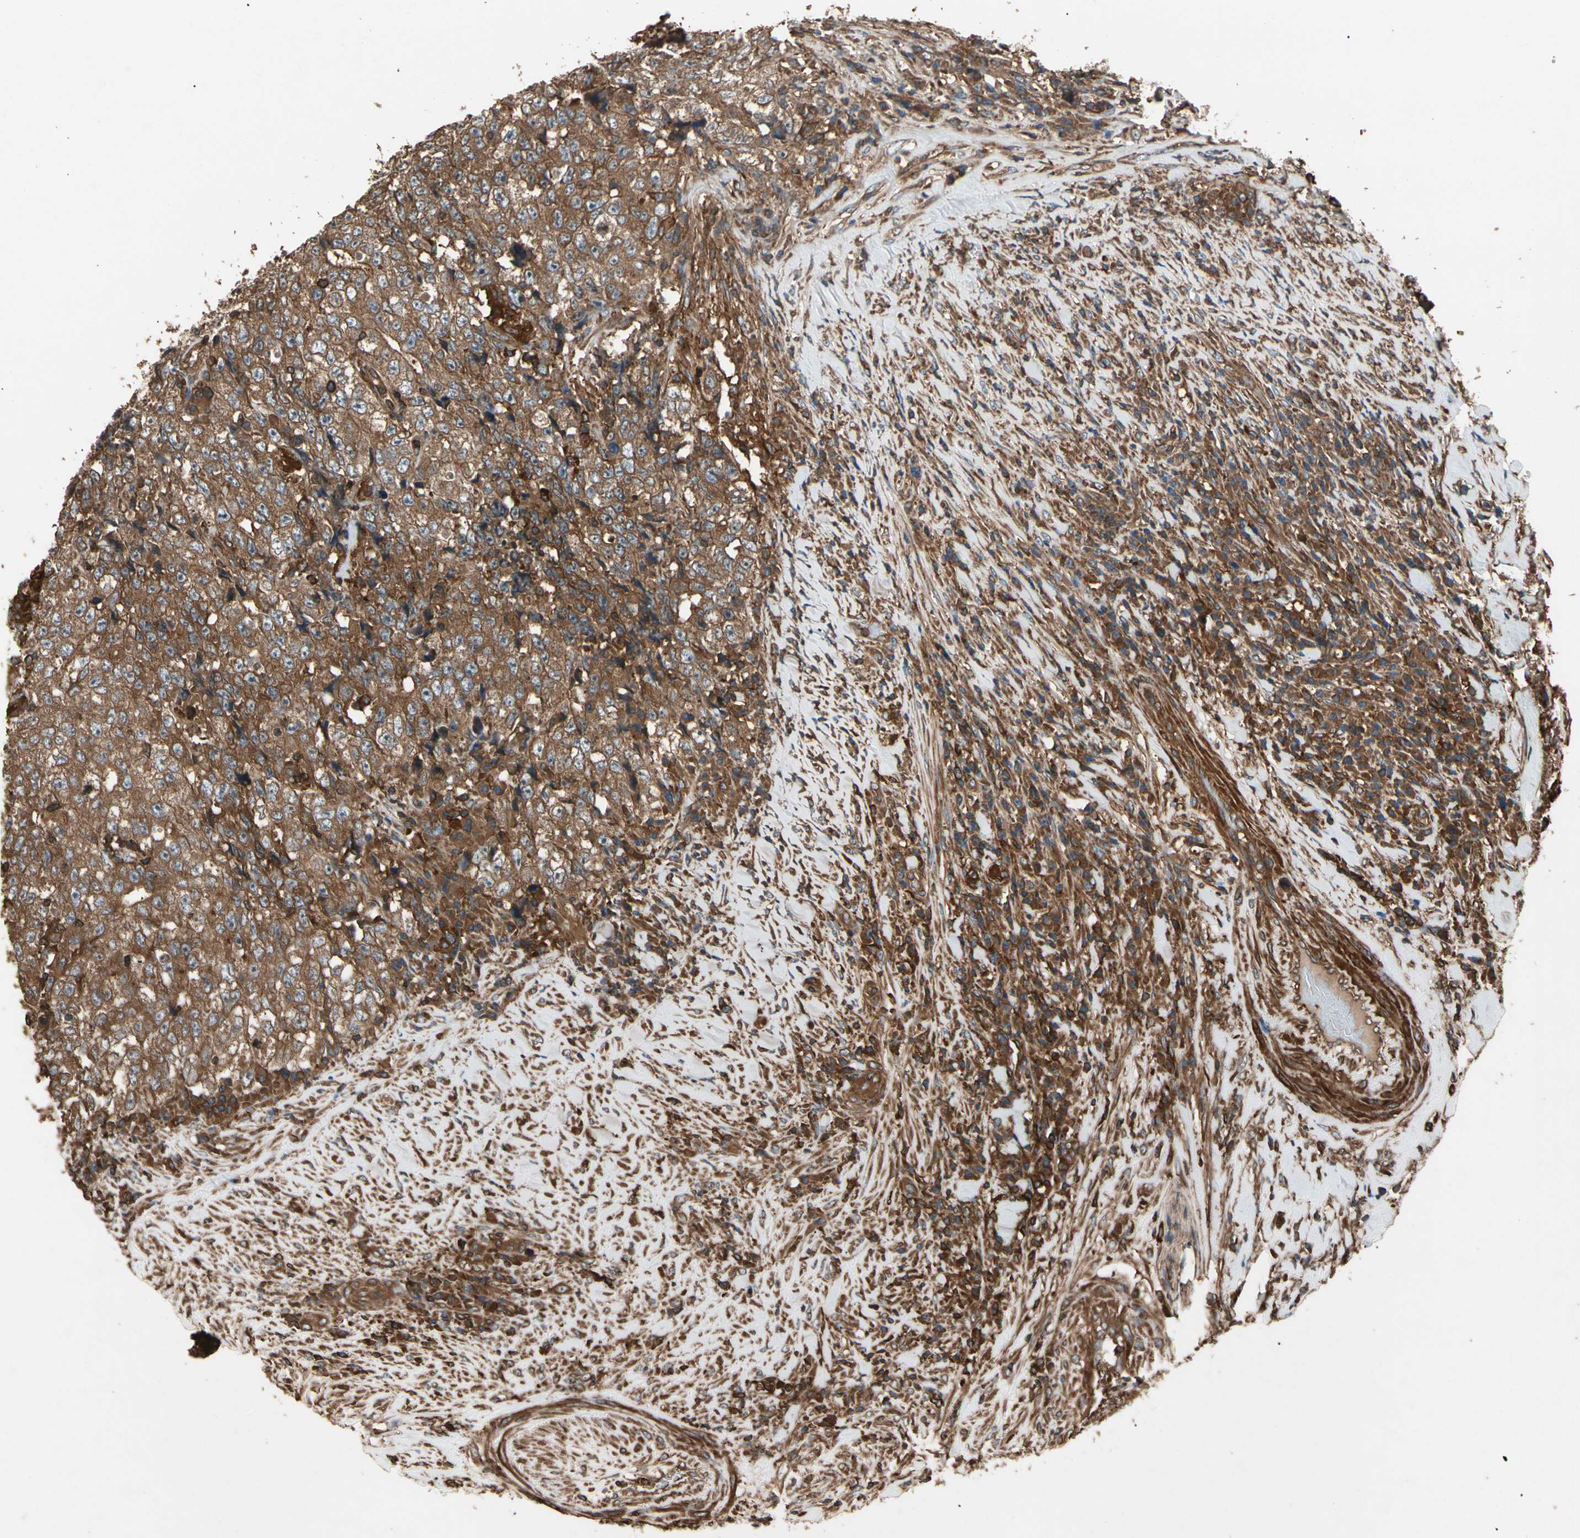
{"staining": {"intensity": "strong", "quantity": ">75%", "location": "cytoplasmic/membranous"}, "tissue": "testis cancer", "cell_type": "Tumor cells", "image_type": "cancer", "snomed": [{"axis": "morphology", "description": "Necrosis, NOS"}, {"axis": "morphology", "description": "Carcinoma, Embryonal, NOS"}, {"axis": "topography", "description": "Testis"}], "caption": "Approximately >75% of tumor cells in human testis cancer exhibit strong cytoplasmic/membranous protein staining as visualized by brown immunohistochemical staining.", "gene": "AGBL2", "patient": {"sex": "male", "age": 19}}